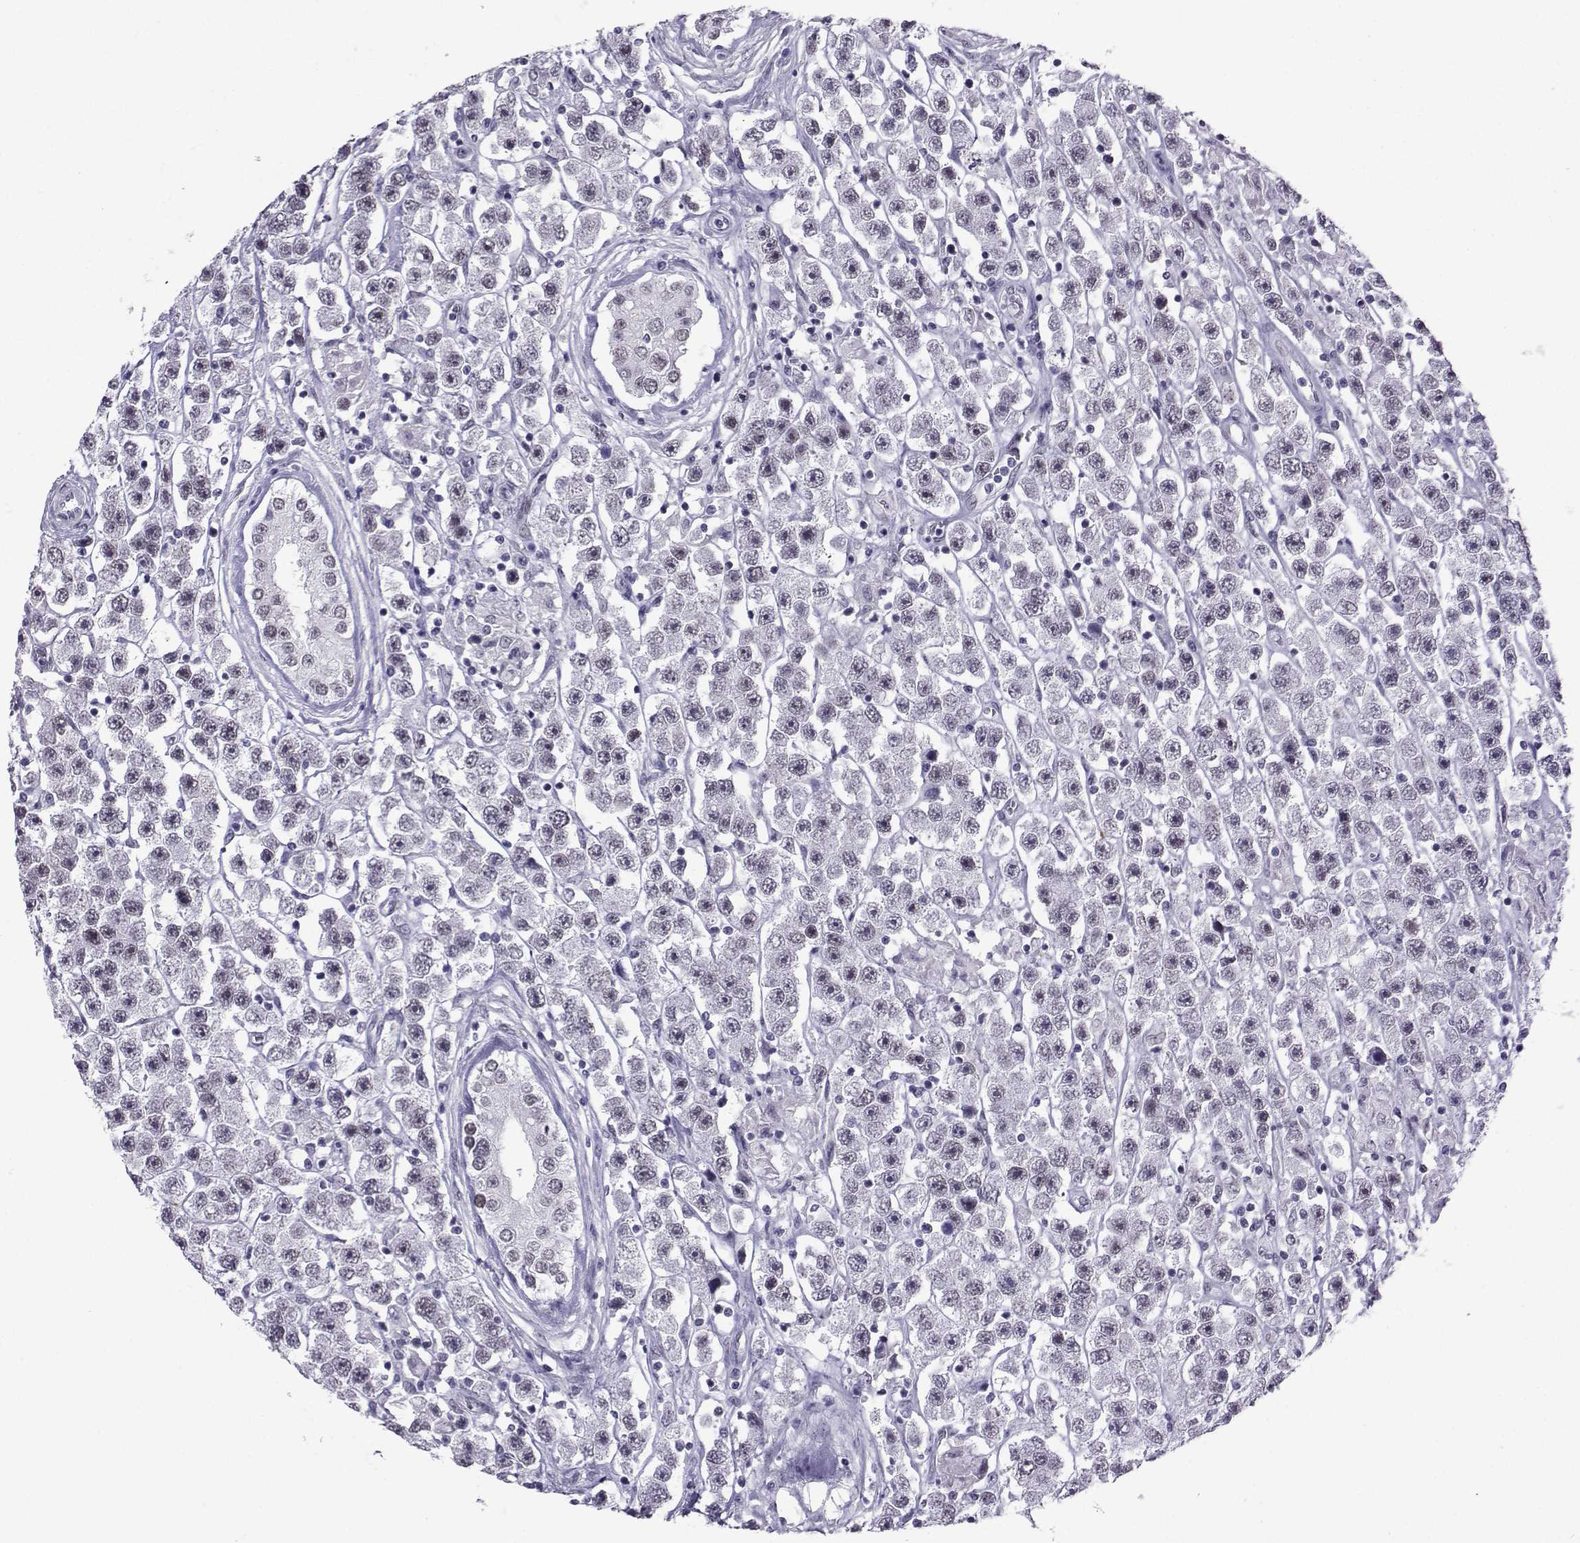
{"staining": {"intensity": "negative", "quantity": "none", "location": "none"}, "tissue": "testis cancer", "cell_type": "Tumor cells", "image_type": "cancer", "snomed": [{"axis": "morphology", "description": "Seminoma, NOS"}, {"axis": "topography", "description": "Testis"}], "caption": "Human seminoma (testis) stained for a protein using IHC displays no staining in tumor cells.", "gene": "LORICRIN", "patient": {"sex": "male", "age": 45}}